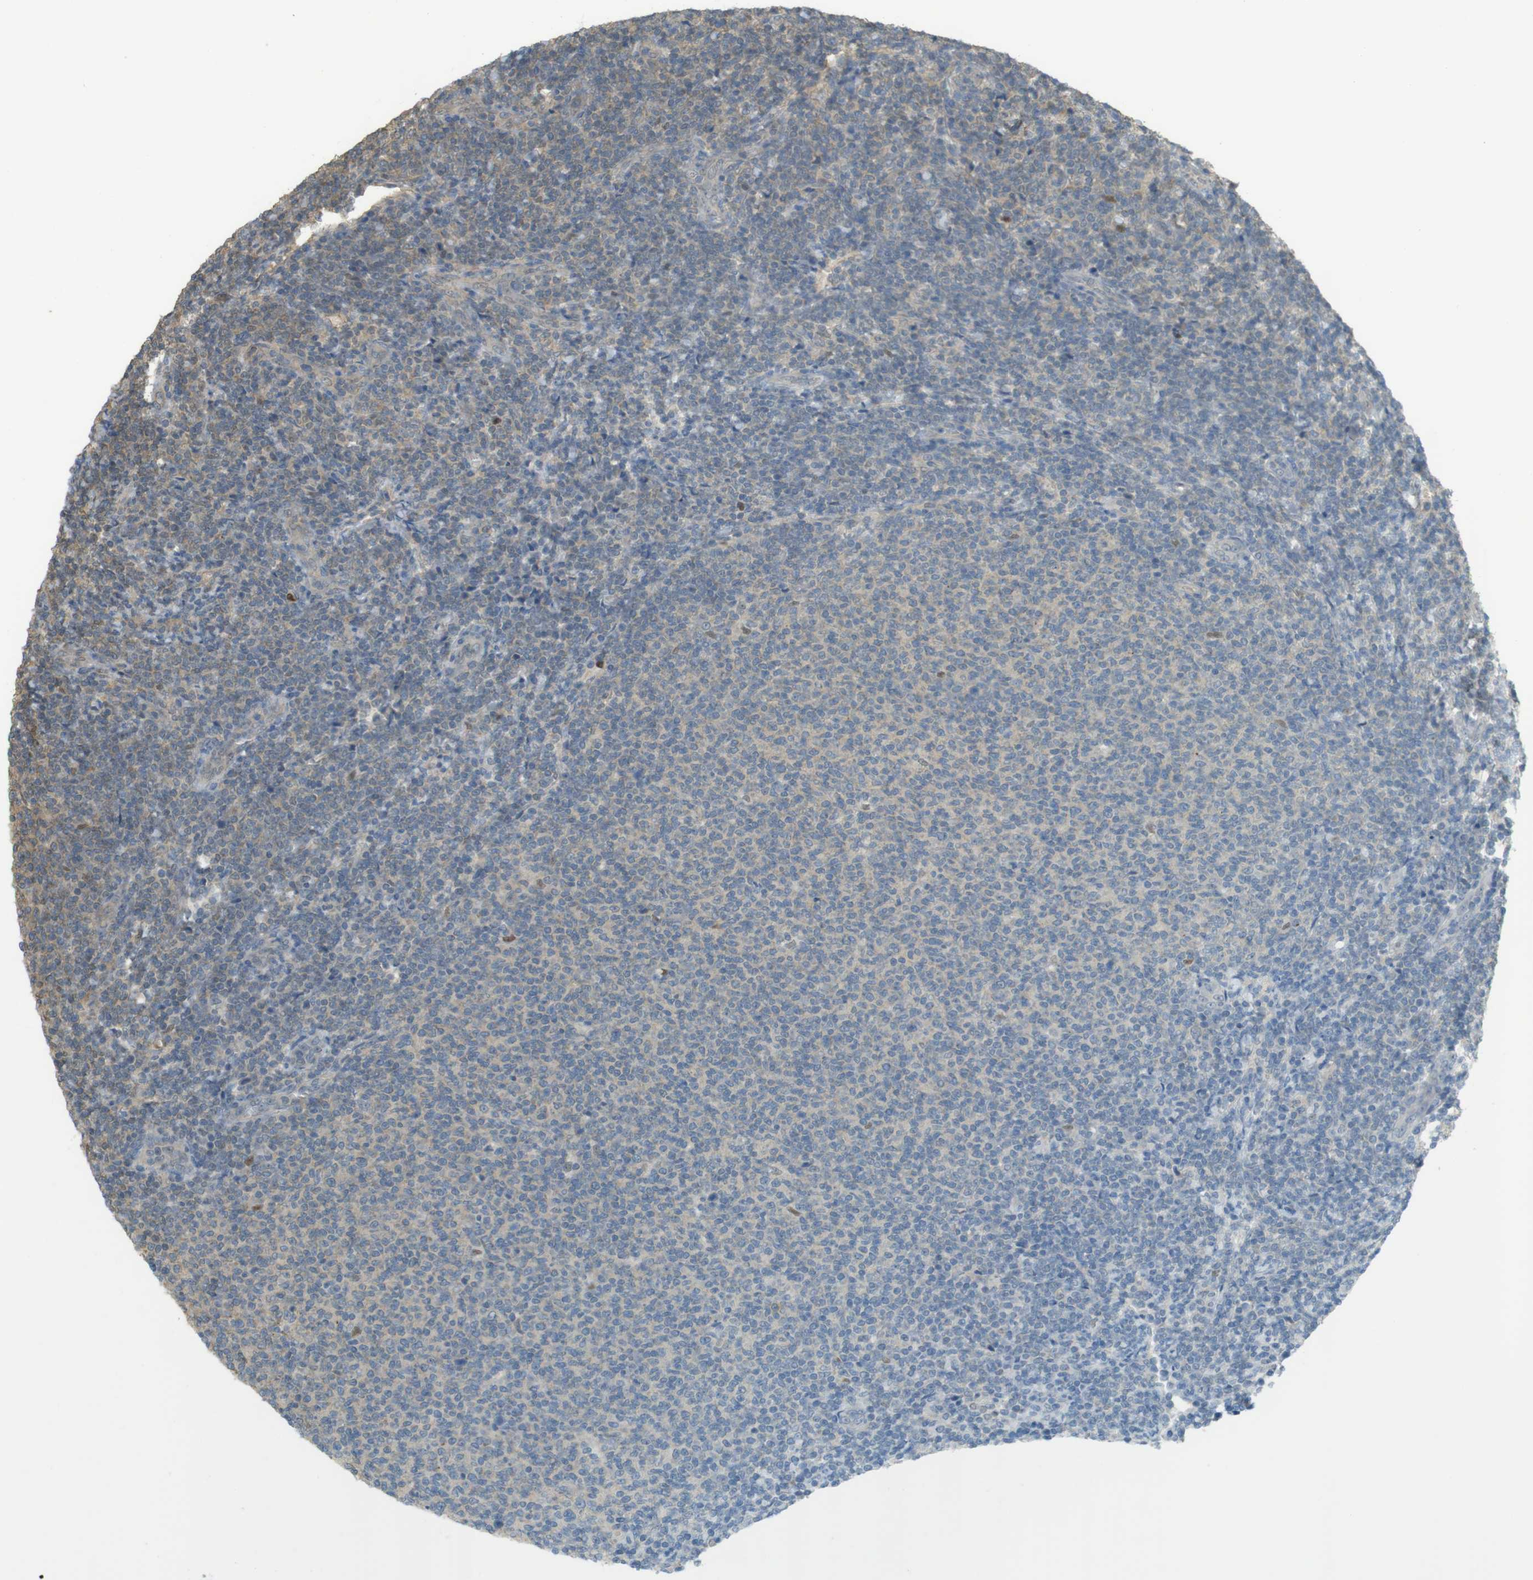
{"staining": {"intensity": "weak", "quantity": "<25%", "location": "cytoplasmic/membranous"}, "tissue": "lymphoma", "cell_type": "Tumor cells", "image_type": "cancer", "snomed": [{"axis": "morphology", "description": "Malignant lymphoma, non-Hodgkin's type, Low grade"}, {"axis": "topography", "description": "Lymph node"}], "caption": "Tumor cells show no significant protein expression in lymphoma.", "gene": "ZDHHC20", "patient": {"sex": "male", "age": 66}}